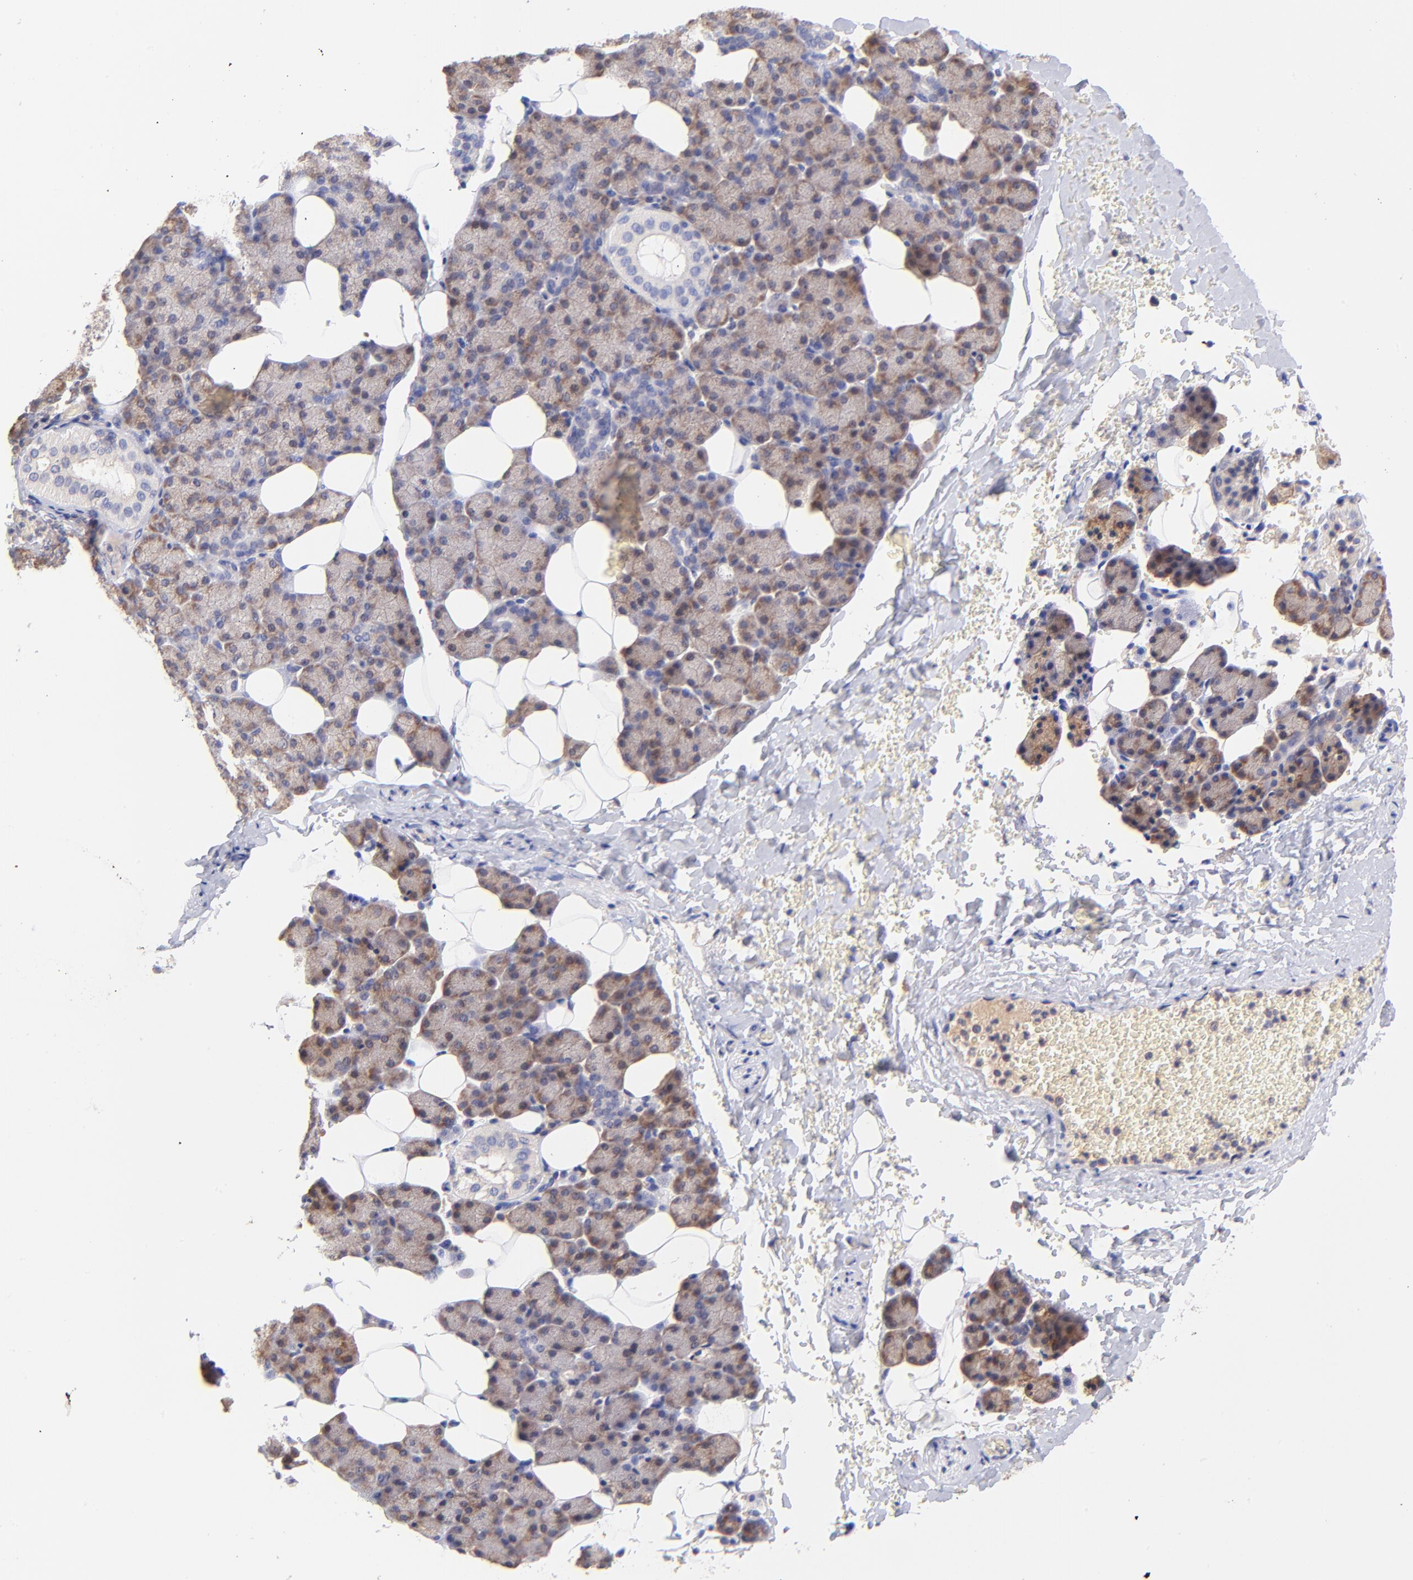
{"staining": {"intensity": "moderate", "quantity": ">75%", "location": "cytoplasmic/membranous"}, "tissue": "salivary gland", "cell_type": "Glandular cells", "image_type": "normal", "snomed": [{"axis": "morphology", "description": "Normal tissue, NOS"}, {"axis": "topography", "description": "Lymph node"}, {"axis": "topography", "description": "Salivary gland"}], "caption": "Protein staining exhibits moderate cytoplasmic/membranous expression in approximately >75% of glandular cells in unremarkable salivary gland.", "gene": "RPL11", "patient": {"sex": "male", "age": 8}}